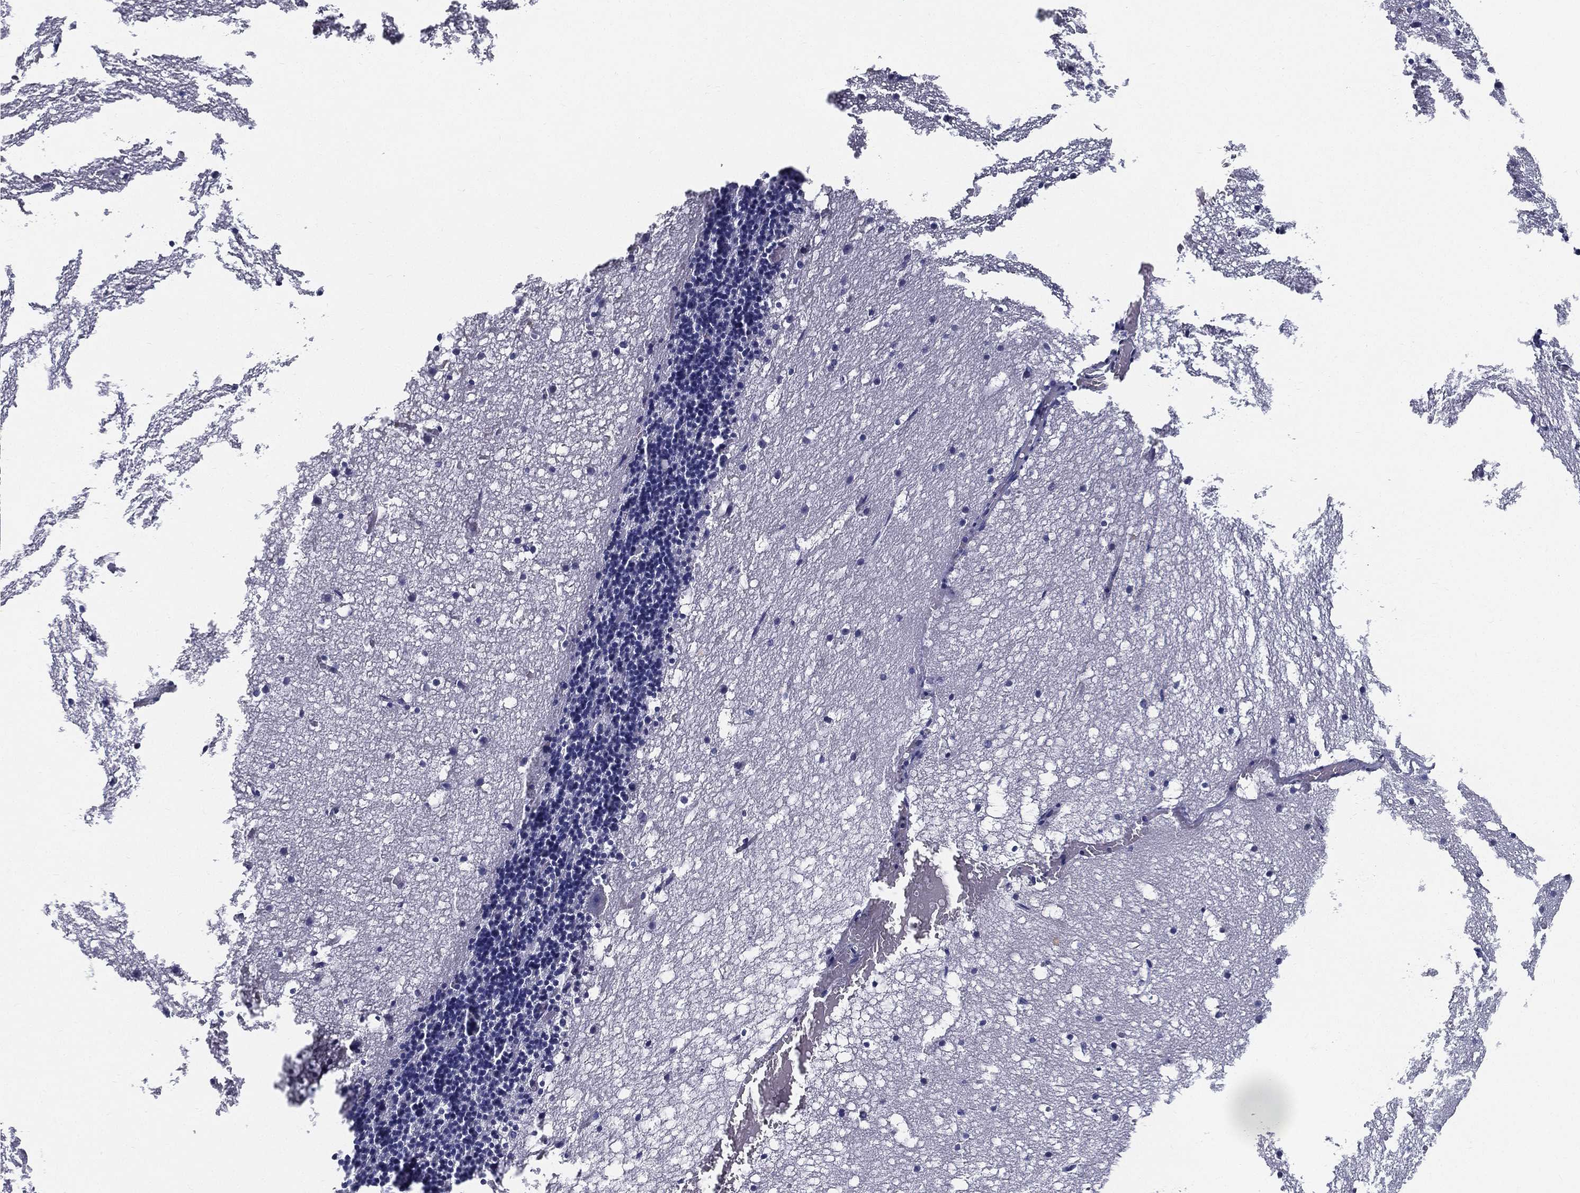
{"staining": {"intensity": "negative", "quantity": "none", "location": "none"}, "tissue": "cerebellum", "cell_type": "Cells in granular layer", "image_type": "normal", "snomed": [{"axis": "morphology", "description": "Normal tissue, NOS"}, {"axis": "topography", "description": "Cerebellum"}], "caption": "Histopathology image shows no protein staining in cells in granular layer of normal cerebellum.", "gene": "STS", "patient": {"sex": "male", "age": 37}}